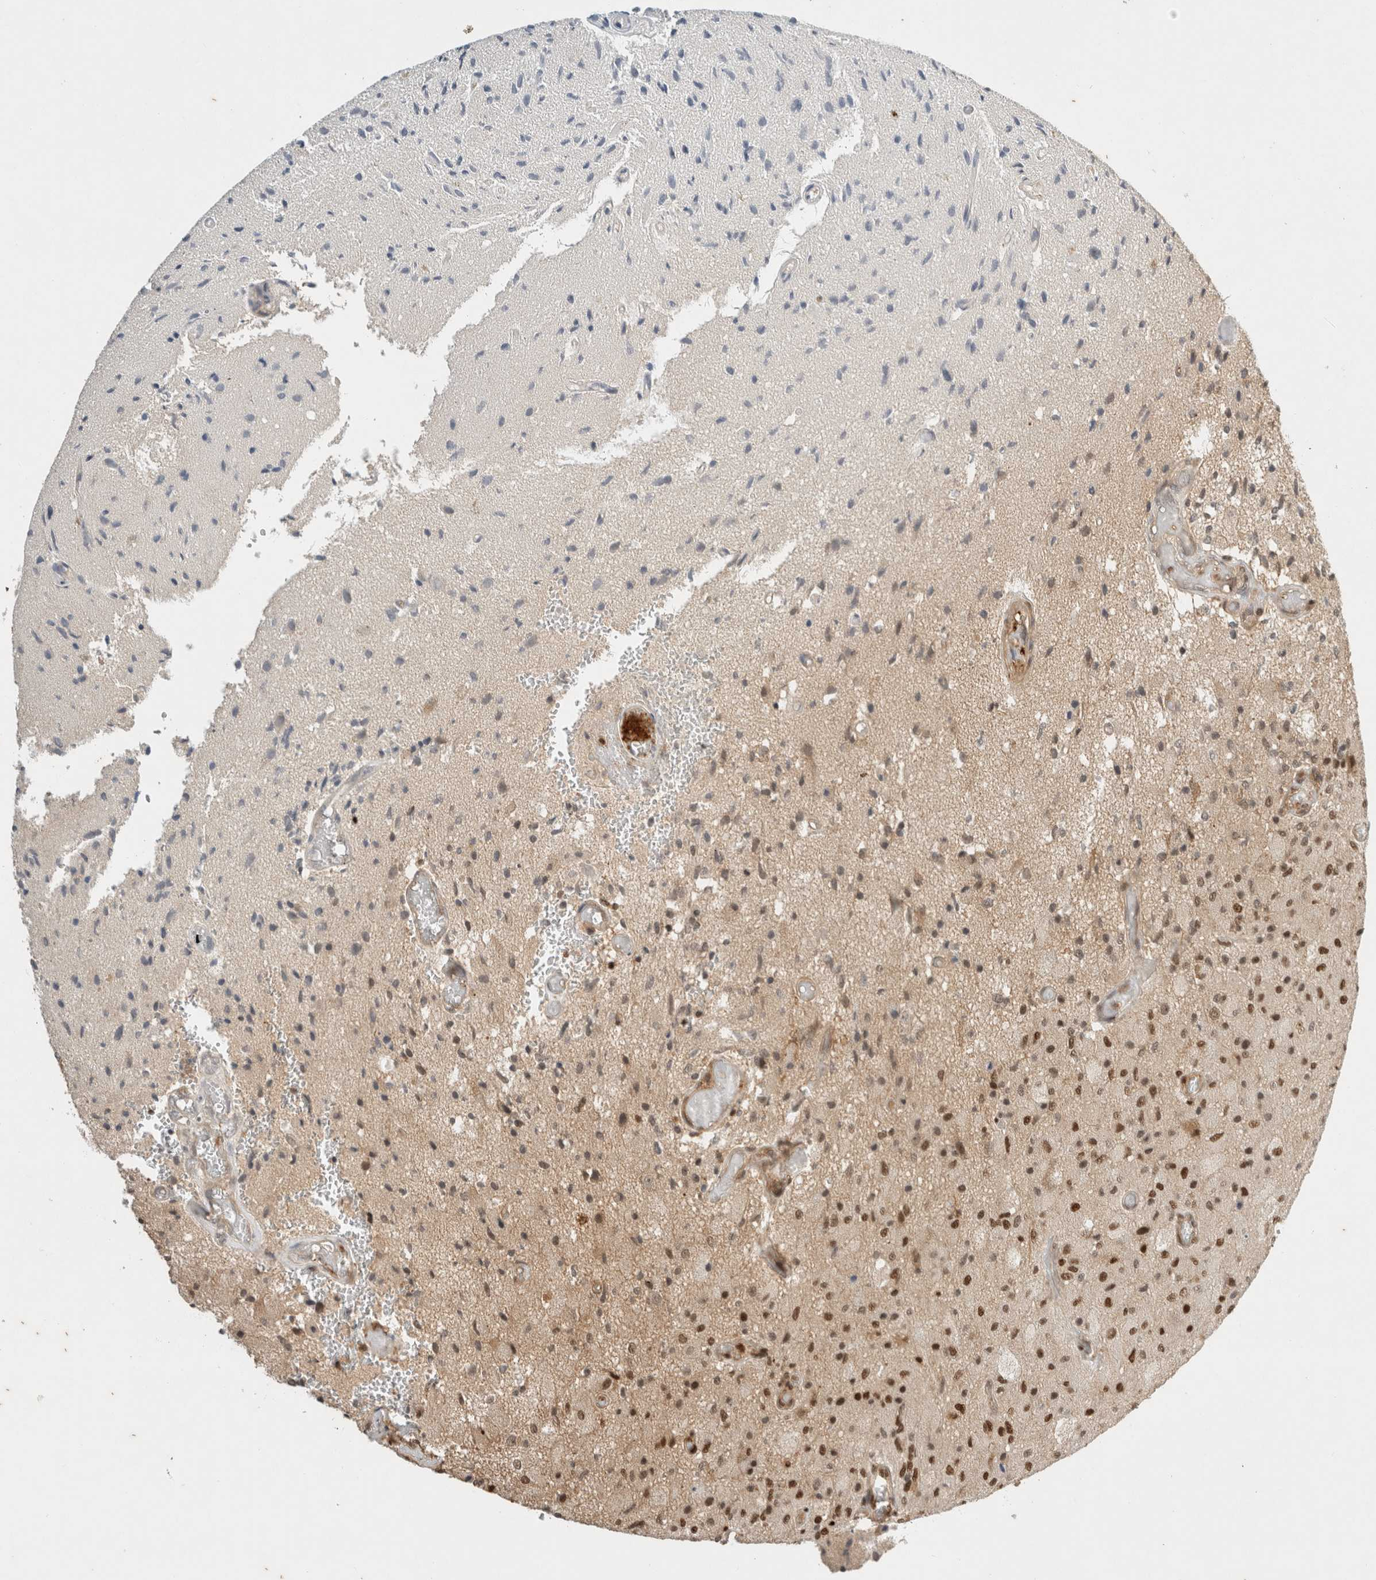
{"staining": {"intensity": "strong", "quantity": "25%-75%", "location": "nuclear"}, "tissue": "glioma", "cell_type": "Tumor cells", "image_type": "cancer", "snomed": [{"axis": "morphology", "description": "Normal tissue, NOS"}, {"axis": "morphology", "description": "Glioma, malignant, High grade"}, {"axis": "topography", "description": "Cerebral cortex"}], "caption": "Glioma tissue demonstrates strong nuclear expression in approximately 25%-75% of tumor cells, visualized by immunohistochemistry.", "gene": "SNRNP40", "patient": {"sex": "male", "age": 77}}